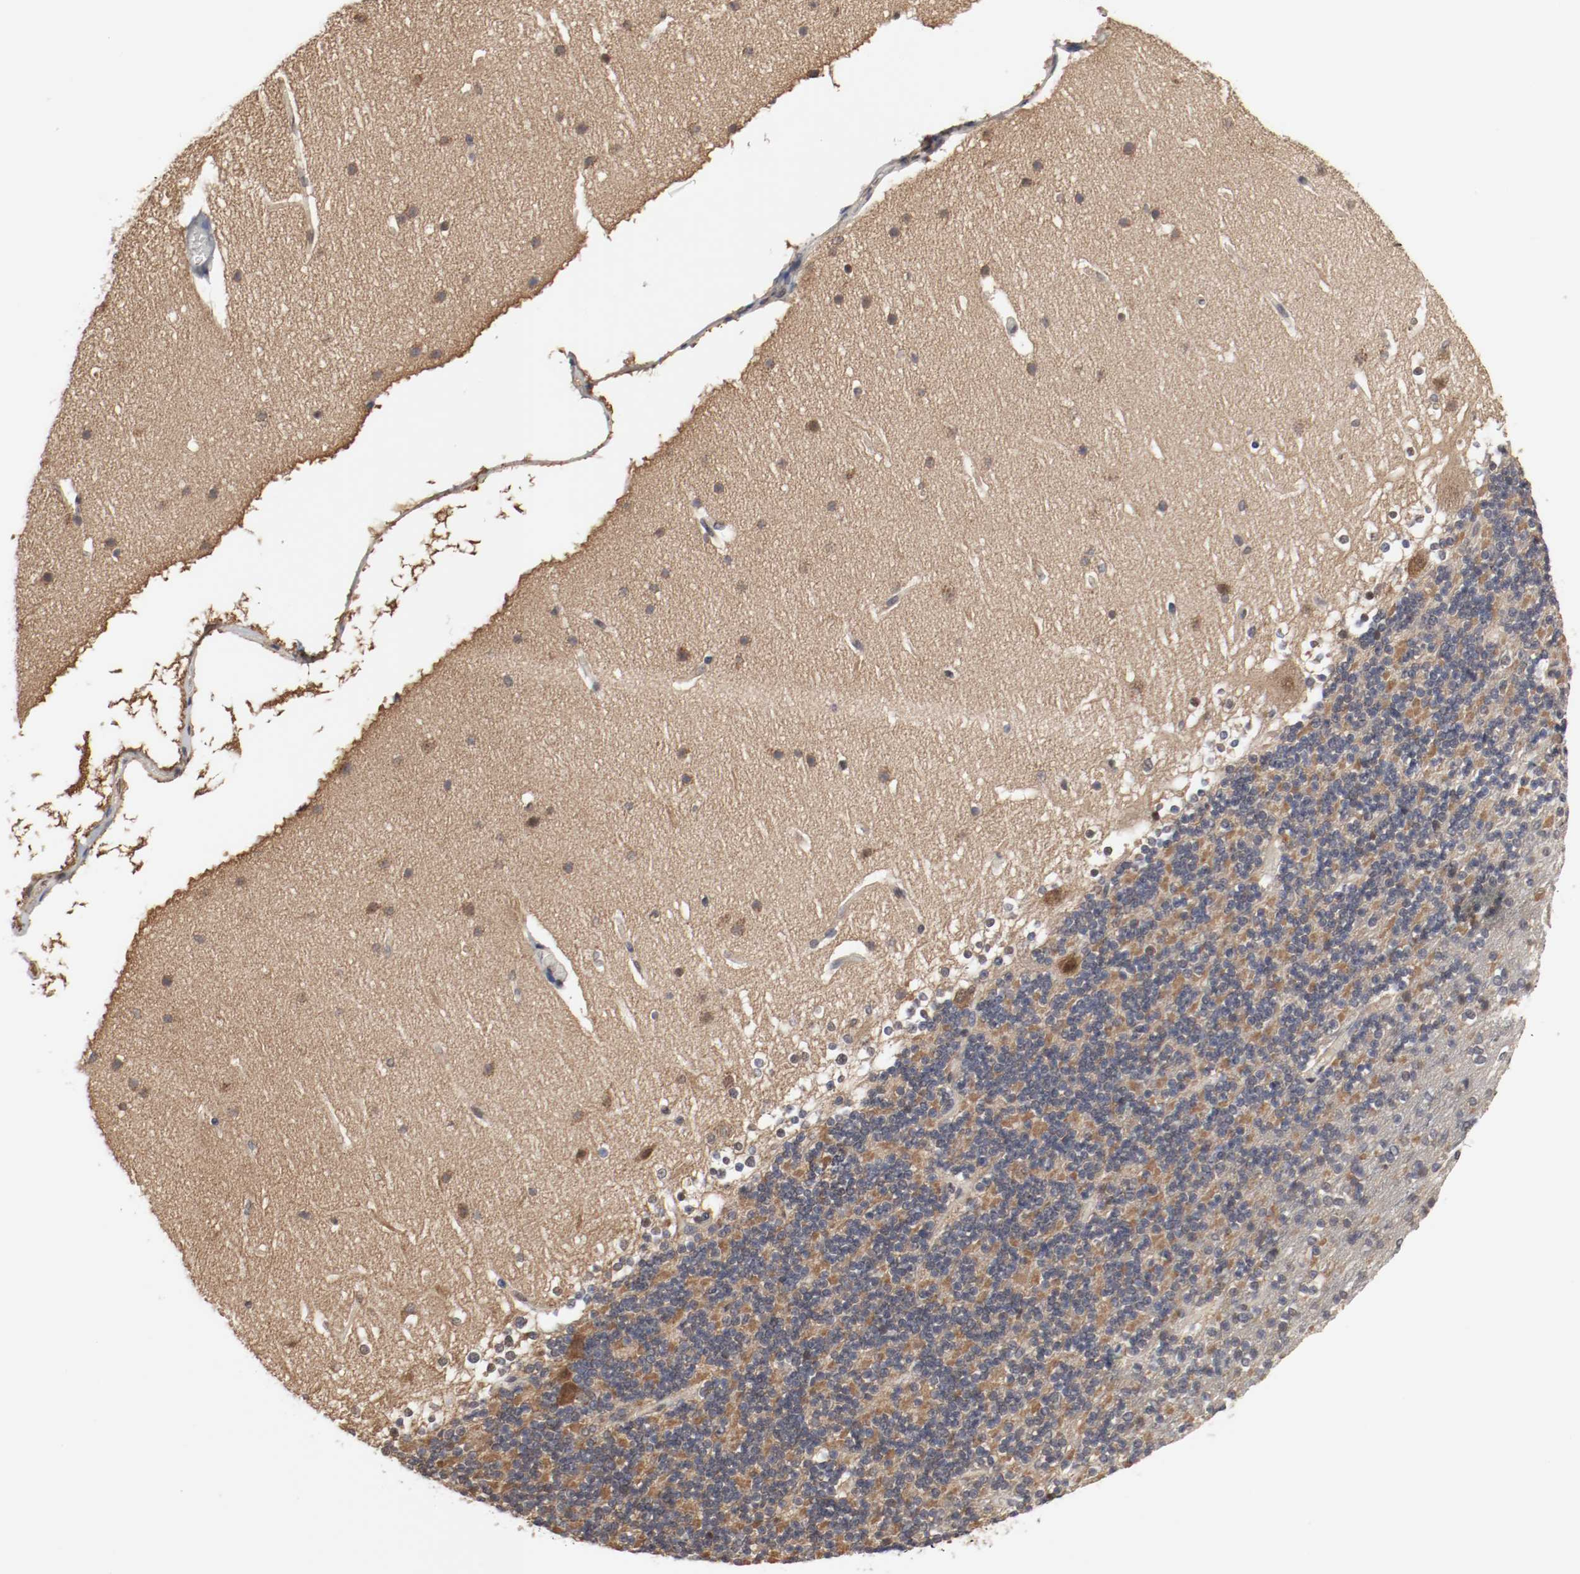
{"staining": {"intensity": "moderate", "quantity": "<25%", "location": "cytoplasmic/membranous,nuclear"}, "tissue": "cerebellum", "cell_type": "Cells in granular layer", "image_type": "normal", "snomed": [{"axis": "morphology", "description": "Normal tissue, NOS"}, {"axis": "topography", "description": "Cerebellum"}], "caption": "A histopathology image of human cerebellum stained for a protein displays moderate cytoplasmic/membranous,nuclear brown staining in cells in granular layer. (Stains: DAB in brown, nuclei in blue, Microscopy: brightfield microscopy at high magnification).", "gene": "AFG3L2", "patient": {"sex": "female", "age": 19}}